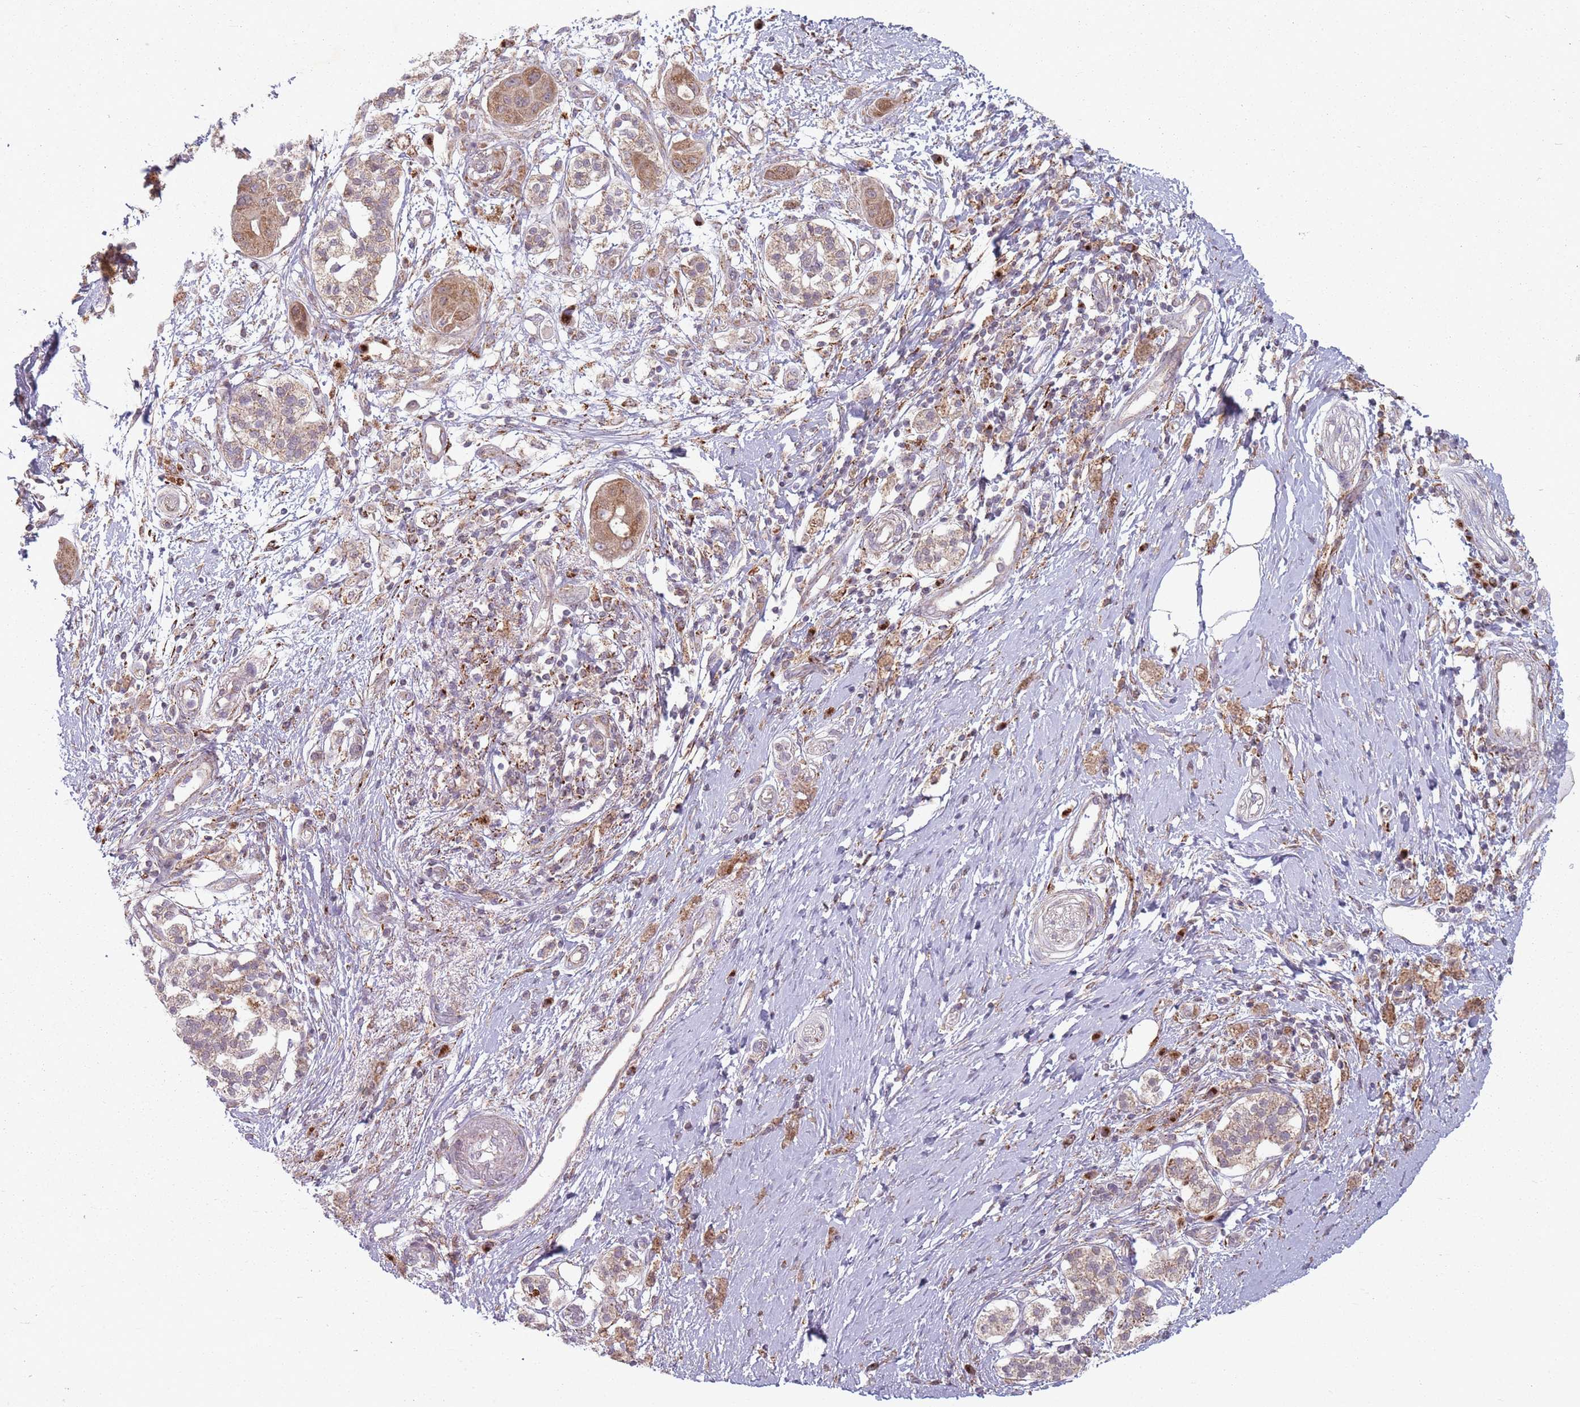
{"staining": {"intensity": "weak", "quantity": ">75%", "location": "cytoplasmic/membranous"}, "tissue": "pancreatic cancer", "cell_type": "Tumor cells", "image_type": "cancer", "snomed": [{"axis": "morphology", "description": "Adenocarcinoma, NOS"}, {"axis": "topography", "description": "Pancreas"}], "caption": "This histopathology image shows immunohistochemistry (IHC) staining of pancreatic cancer (adenocarcinoma), with low weak cytoplasmic/membranous expression in about >75% of tumor cells.", "gene": "OR10Q1", "patient": {"sex": "male", "age": 68}}